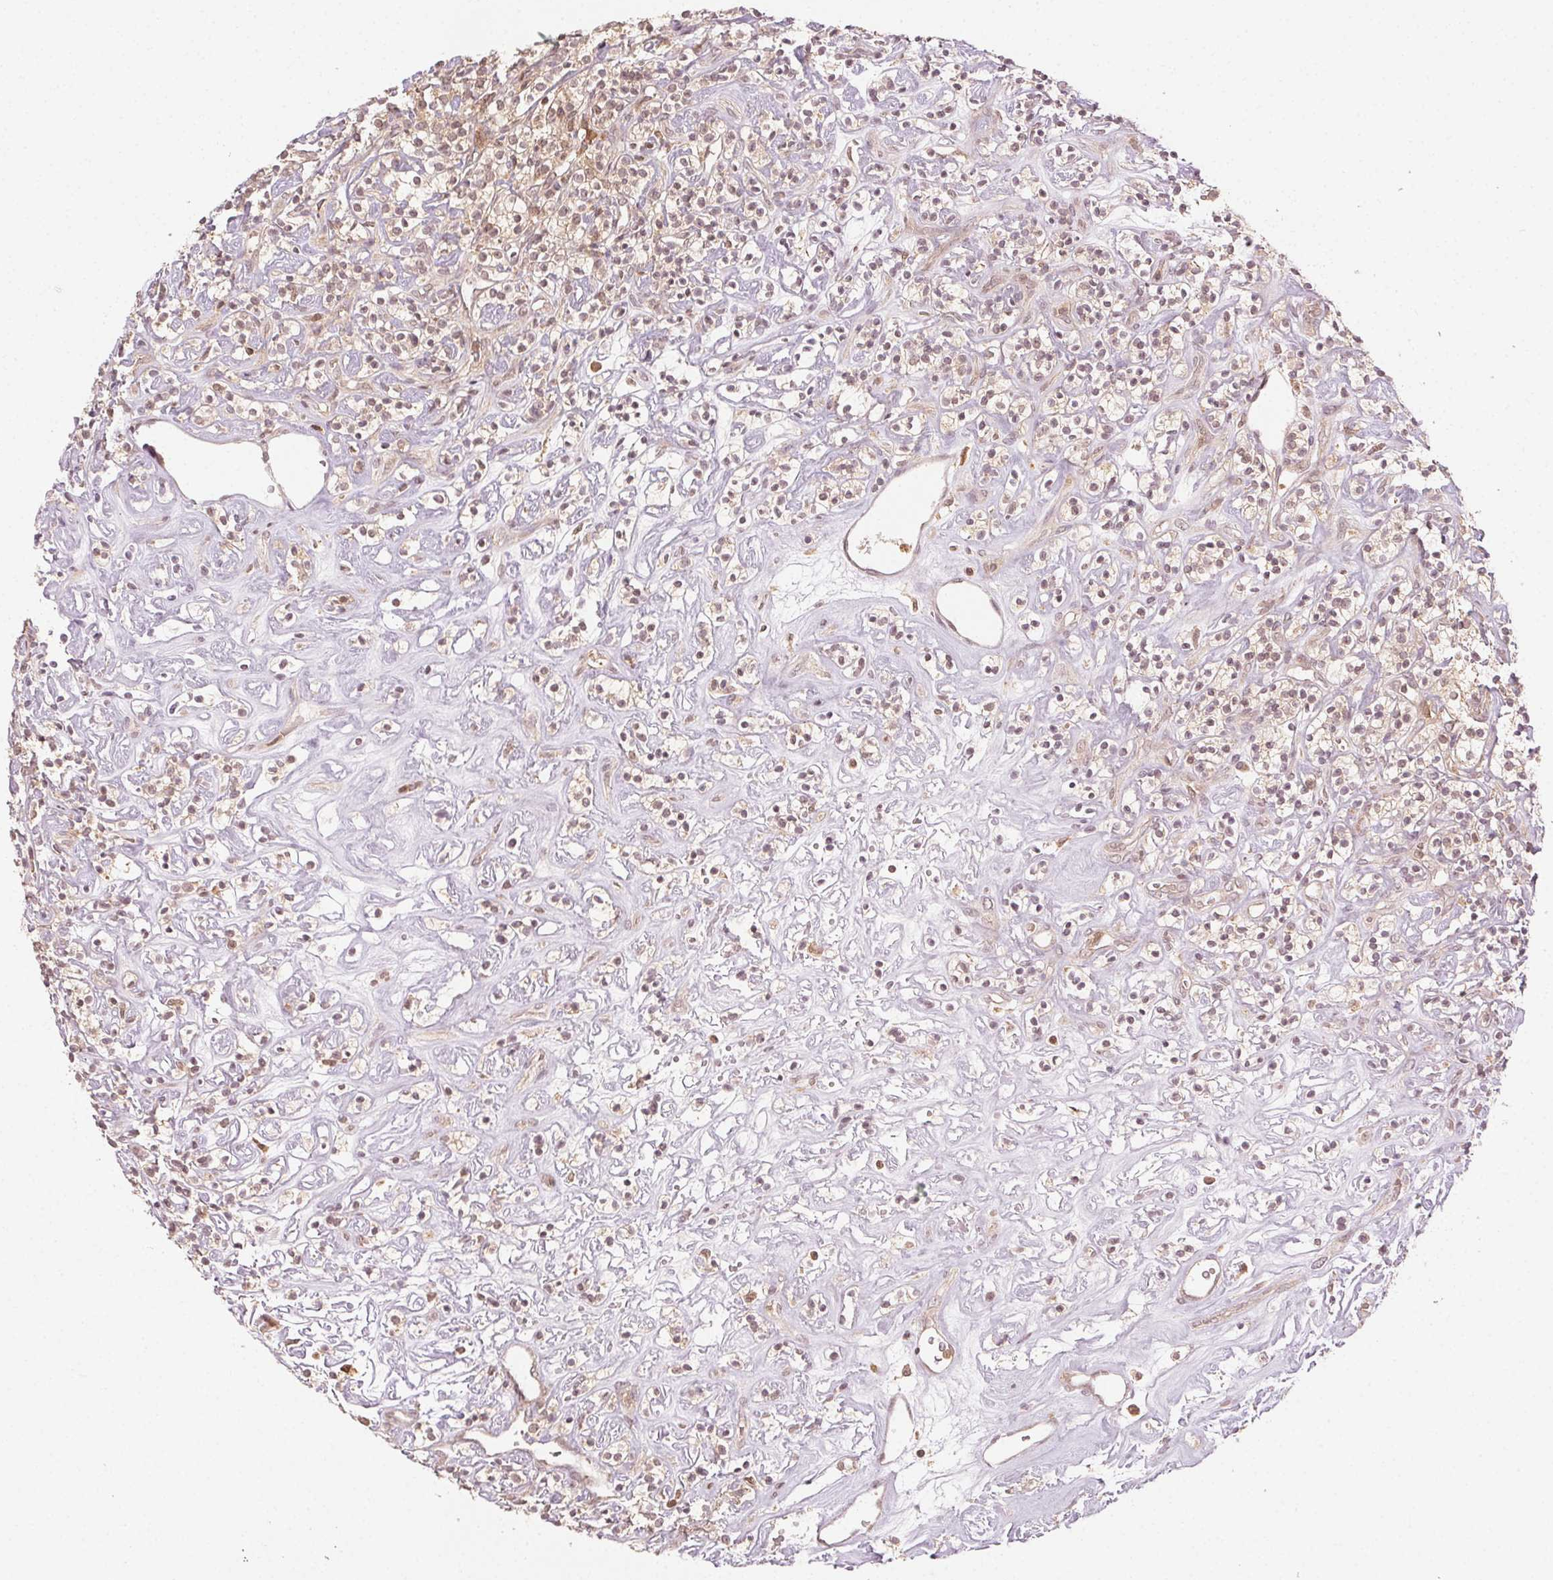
{"staining": {"intensity": "weak", "quantity": "<25%", "location": "nuclear"}, "tissue": "renal cancer", "cell_type": "Tumor cells", "image_type": "cancer", "snomed": [{"axis": "morphology", "description": "Adenocarcinoma, NOS"}, {"axis": "topography", "description": "Kidney"}], "caption": "Immunohistochemistry (IHC) image of renal adenocarcinoma stained for a protein (brown), which shows no expression in tumor cells.", "gene": "MAPK14", "patient": {"sex": "male", "age": 77}}